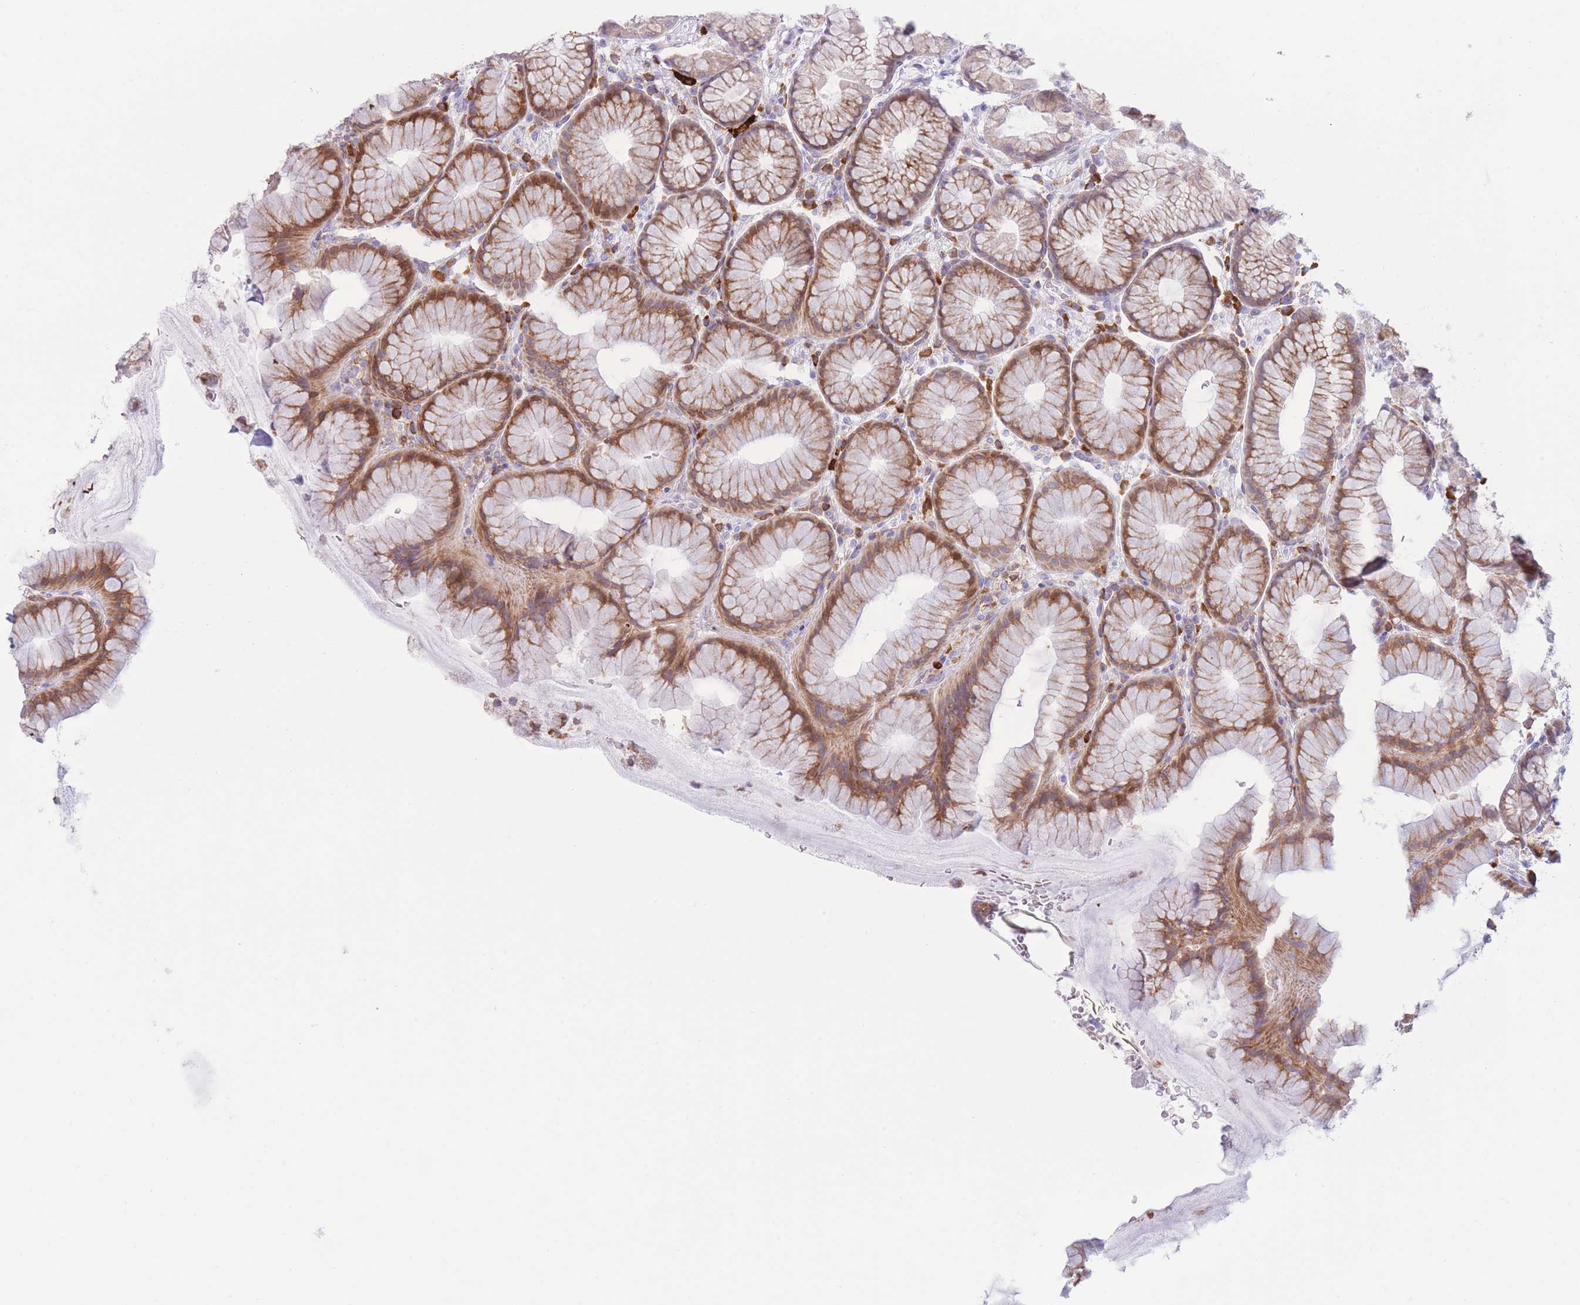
{"staining": {"intensity": "moderate", "quantity": "25%-75%", "location": "cytoplasmic/membranous"}, "tissue": "stomach", "cell_type": "Glandular cells", "image_type": "normal", "snomed": [{"axis": "morphology", "description": "Normal tissue, NOS"}, {"axis": "topography", "description": "Stomach"}], "caption": "Immunohistochemical staining of benign human stomach reveals moderate cytoplasmic/membranous protein expression in approximately 25%-75% of glandular cells.", "gene": "MYDGF", "patient": {"sex": "male", "age": 57}}